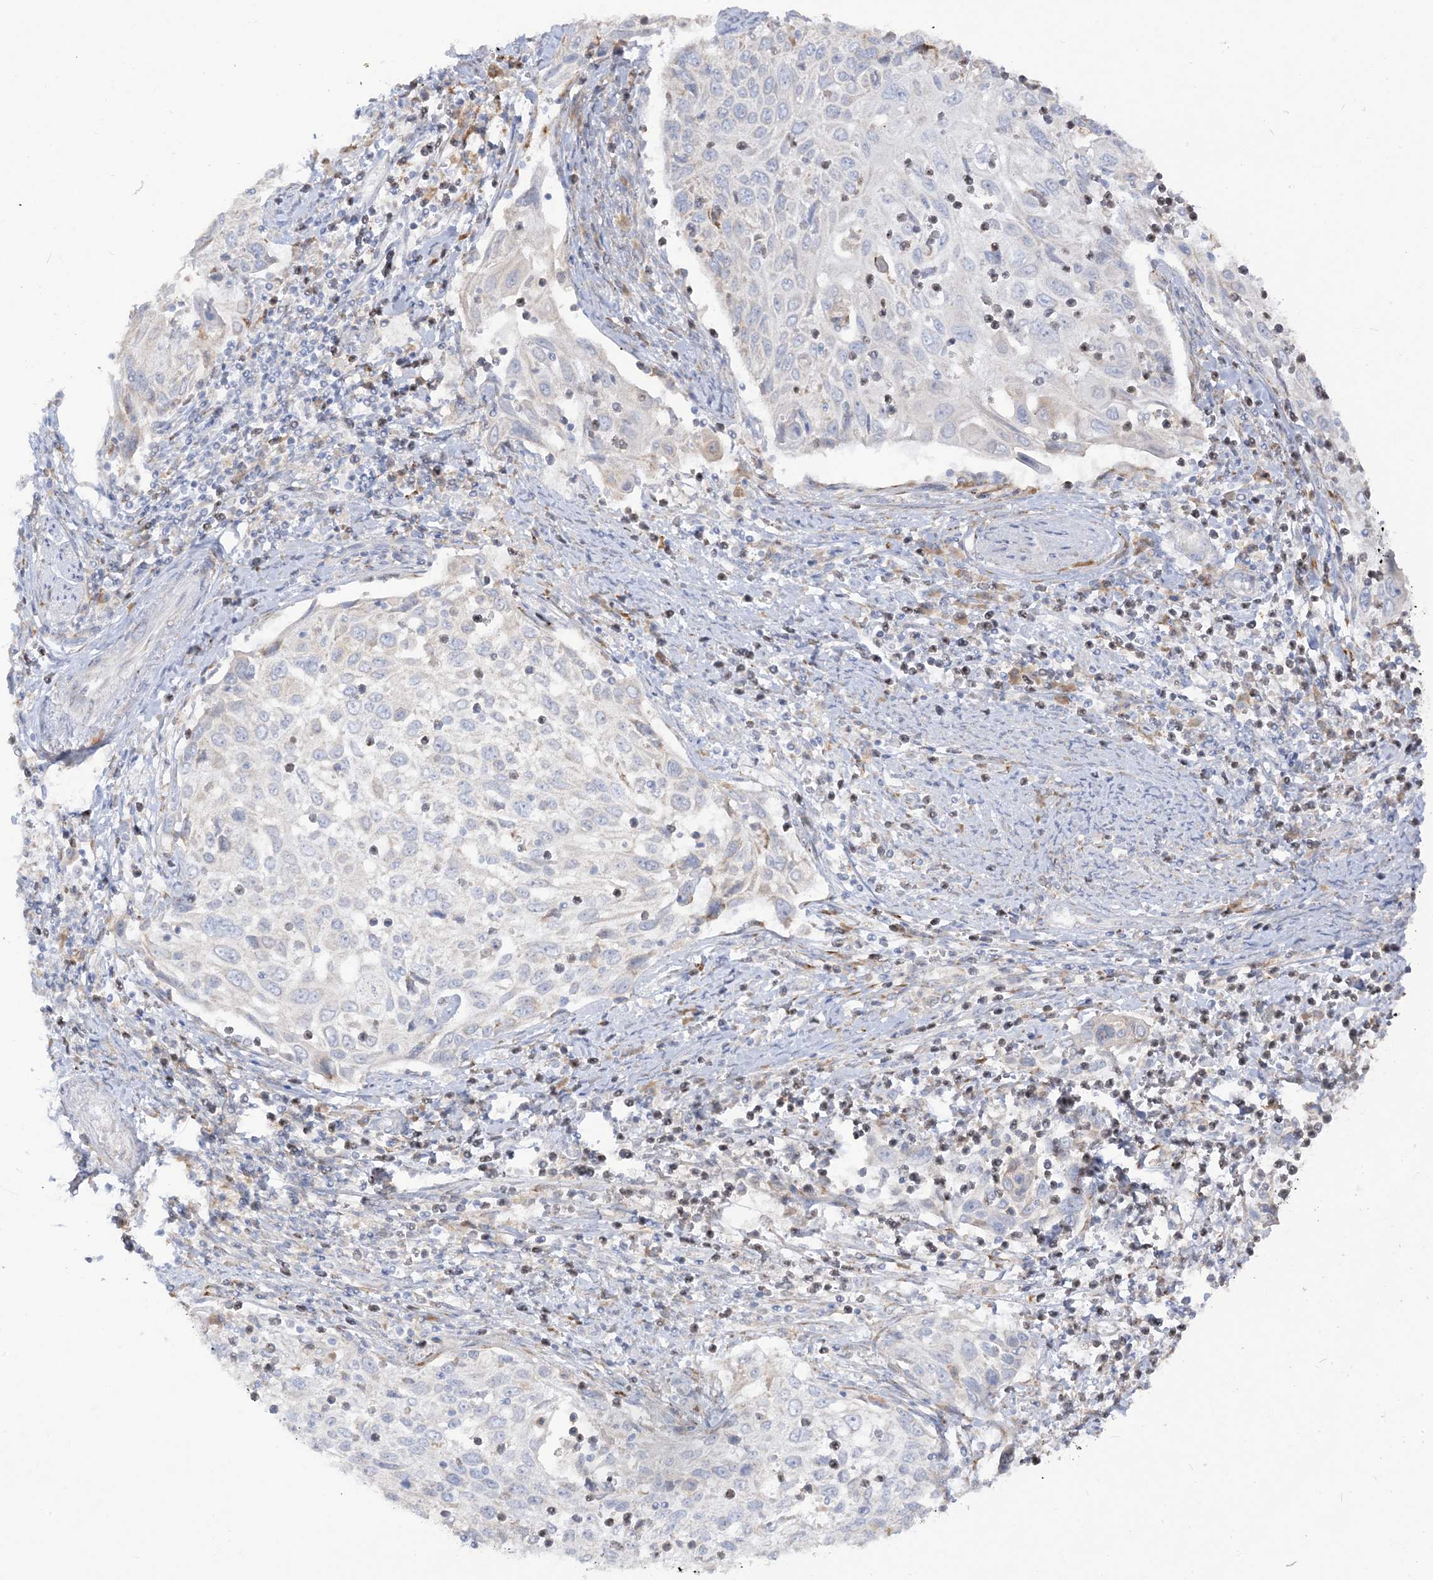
{"staining": {"intensity": "negative", "quantity": "none", "location": "none"}, "tissue": "cervical cancer", "cell_type": "Tumor cells", "image_type": "cancer", "snomed": [{"axis": "morphology", "description": "Squamous cell carcinoma, NOS"}, {"axis": "topography", "description": "Cervix"}], "caption": "DAB (3,3'-diaminobenzidine) immunohistochemical staining of squamous cell carcinoma (cervical) shows no significant positivity in tumor cells. Nuclei are stained in blue.", "gene": "LOXL3", "patient": {"sex": "female", "age": 70}}